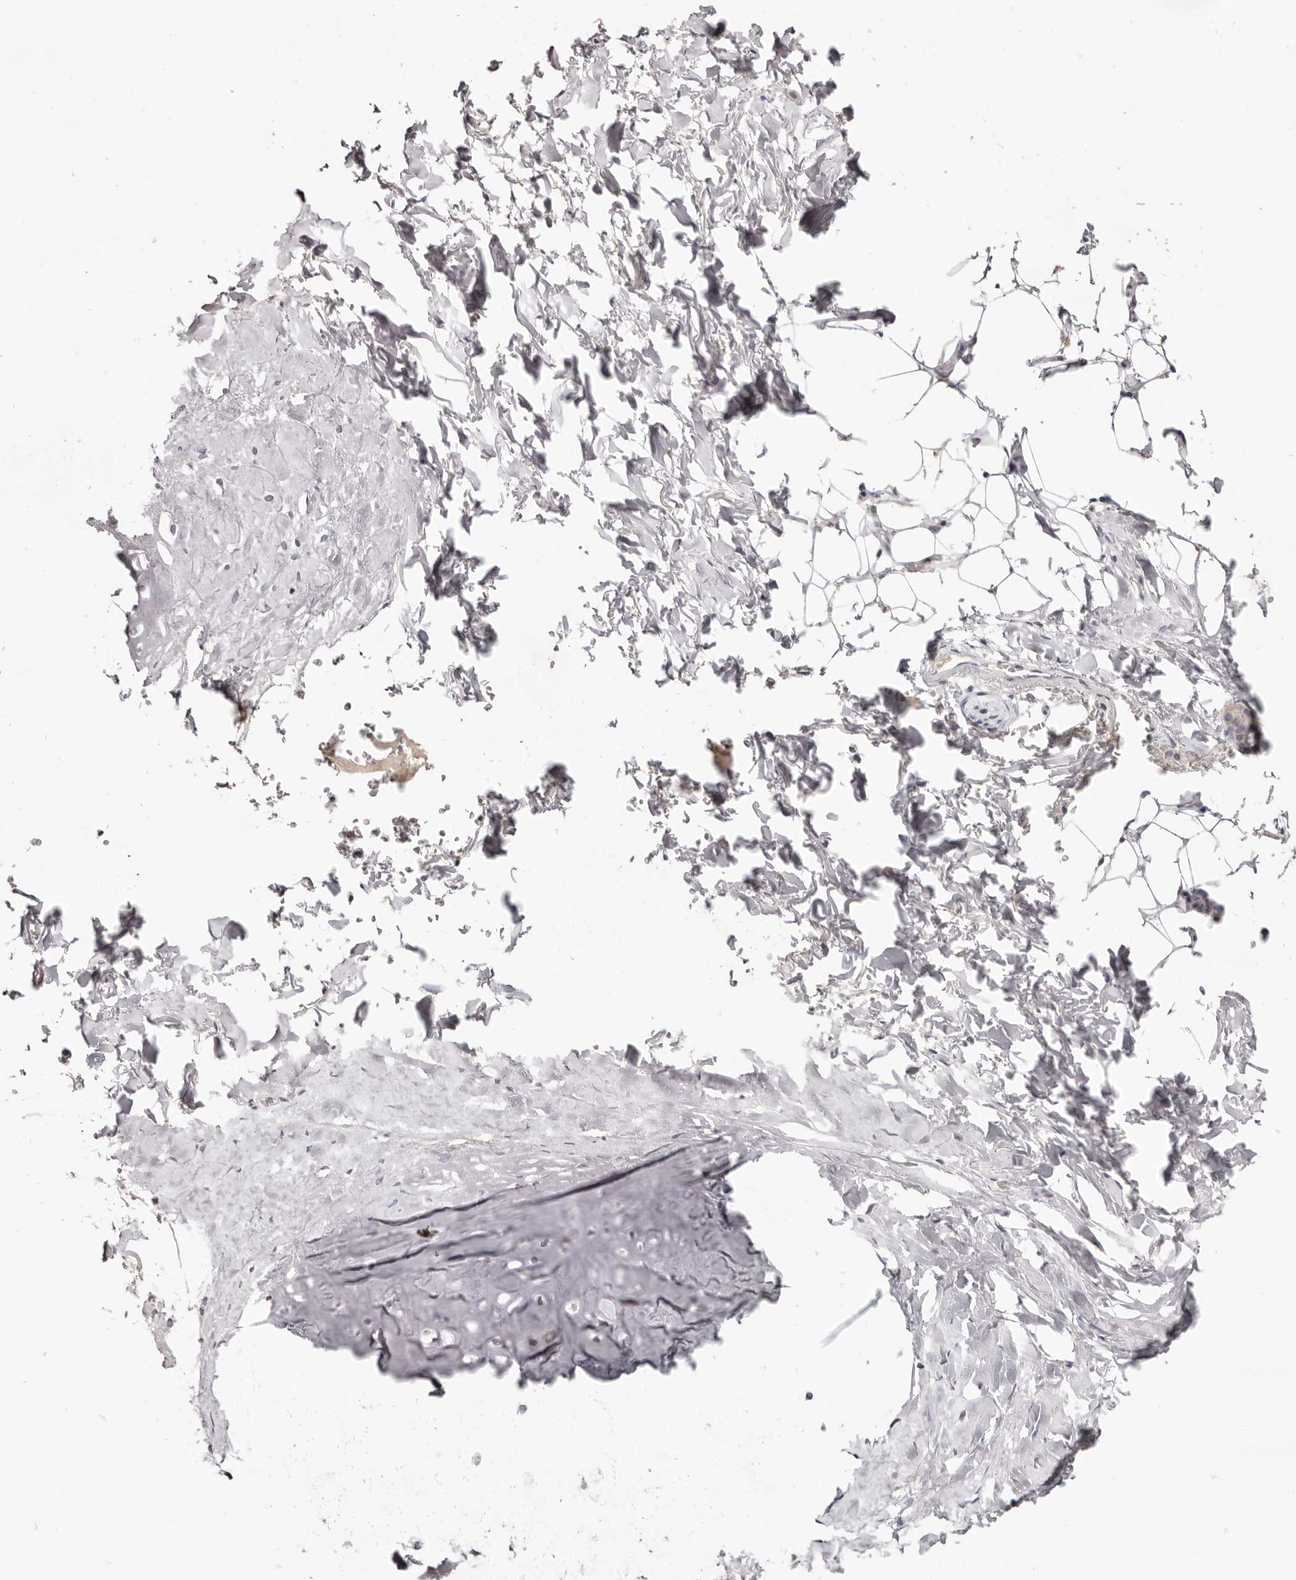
{"staining": {"intensity": "negative", "quantity": "none", "location": "none"}, "tissue": "adipose tissue", "cell_type": "Adipocytes", "image_type": "normal", "snomed": [{"axis": "morphology", "description": "Normal tissue, NOS"}, {"axis": "topography", "description": "Cartilage tissue"}], "caption": "DAB immunohistochemical staining of normal human adipose tissue displays no significant positivity in adipocytes.", "gene": "PCDHB6", "patient": {"sex": "female", "age": 63}}